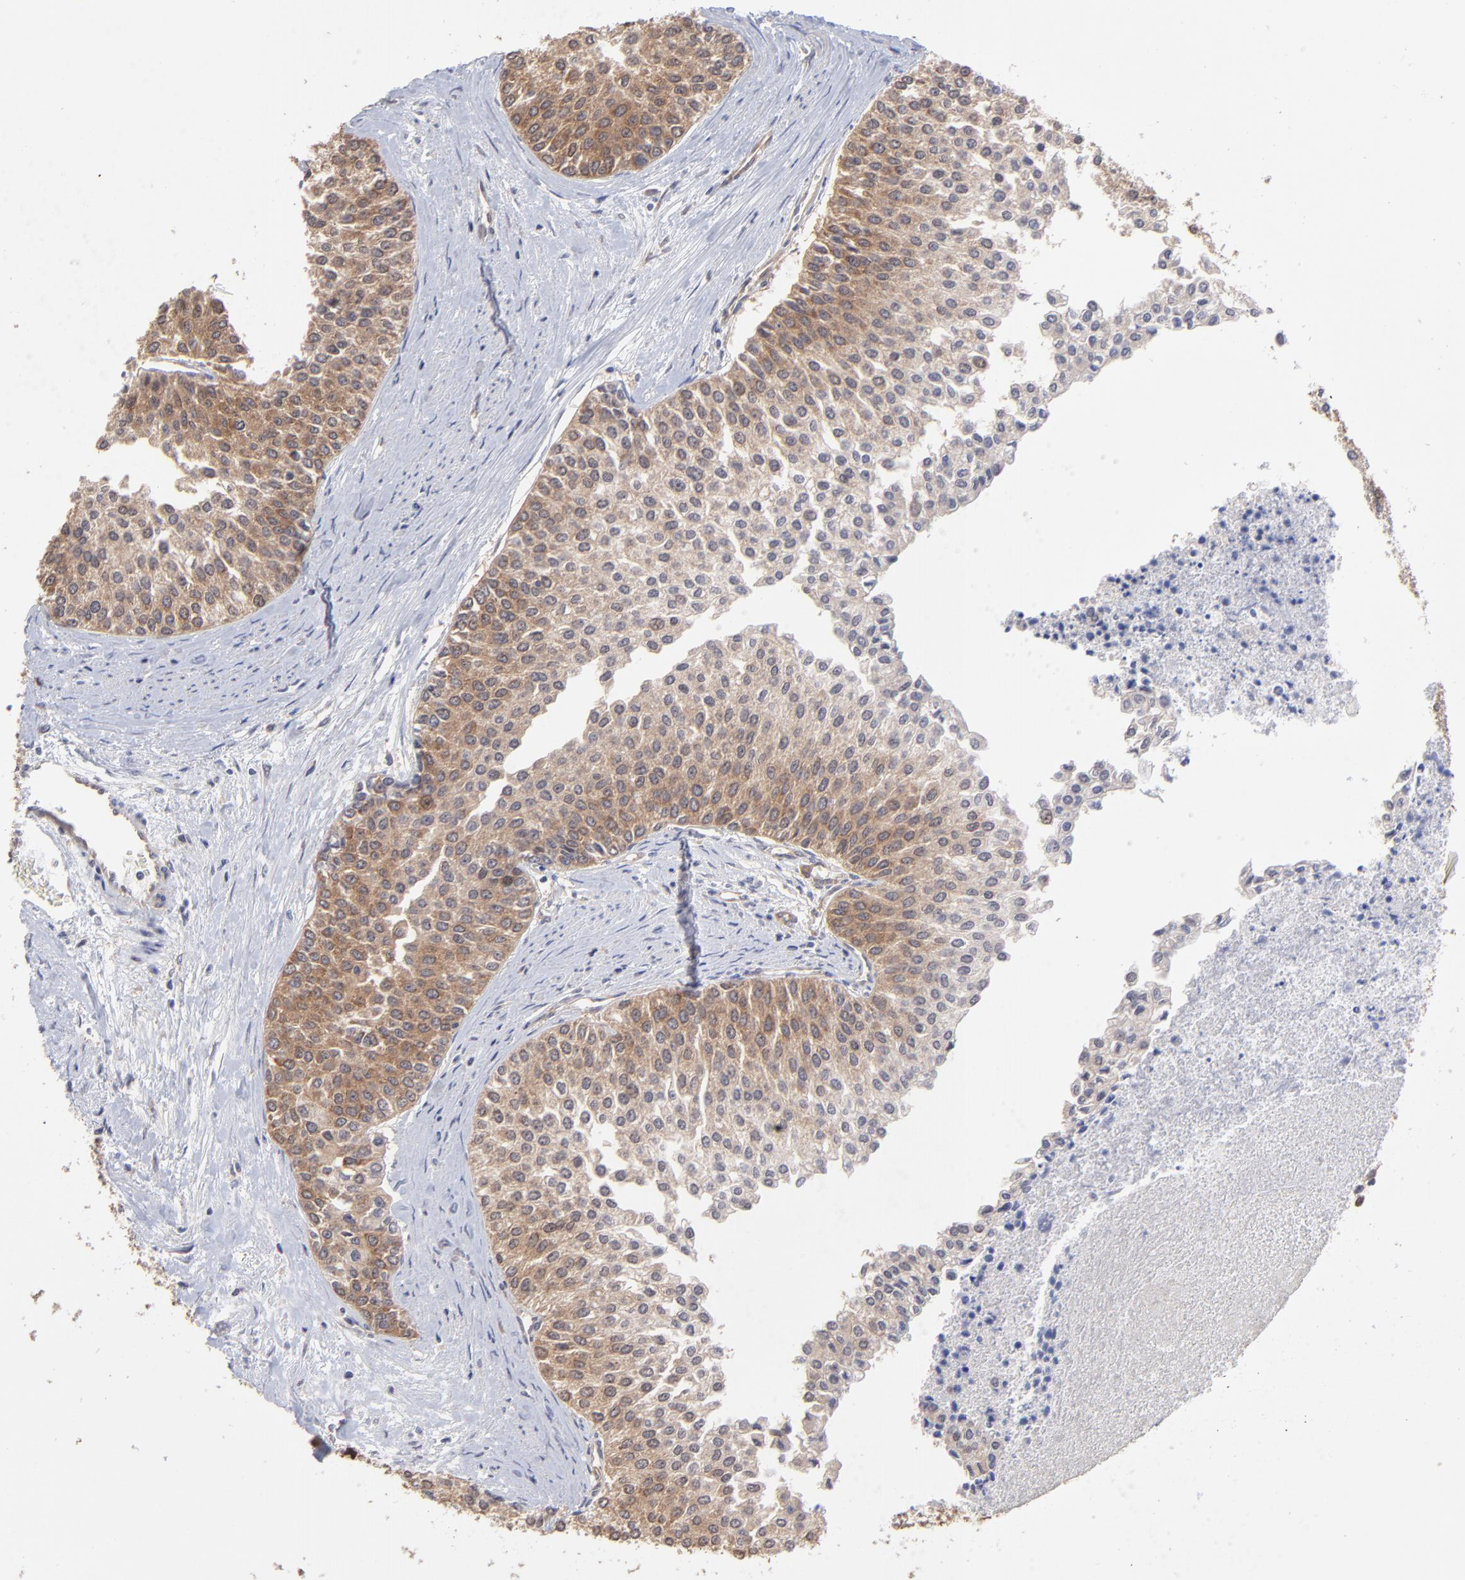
{"staining": {"intensity": "moderate", "quantity": ">75%", "location": "cytoplasmic/membranous"}, "tissue": "urothelial cancer", "cell_type": "Tumor cells", "image_type": "cancer", "snomed": [{"axis": "morphology", "description": "Urothelial carcinoma, Low grade"}, {"axis": "topography", "description": "Urinary bladder"}], "caption": "DAB (3,3'-diaminobenzidine) immunohistochemical staining of human urothelial cancer reveals moderate cytoplasmic/membranous protein positivity in about >75% of tumor cells. (Stains: DAB in brown, nuclei in blue, Microscopy: brightfield microscopy at high magnification).", "gene": "GART", "patient": {"sex": "female", "age": 73}}